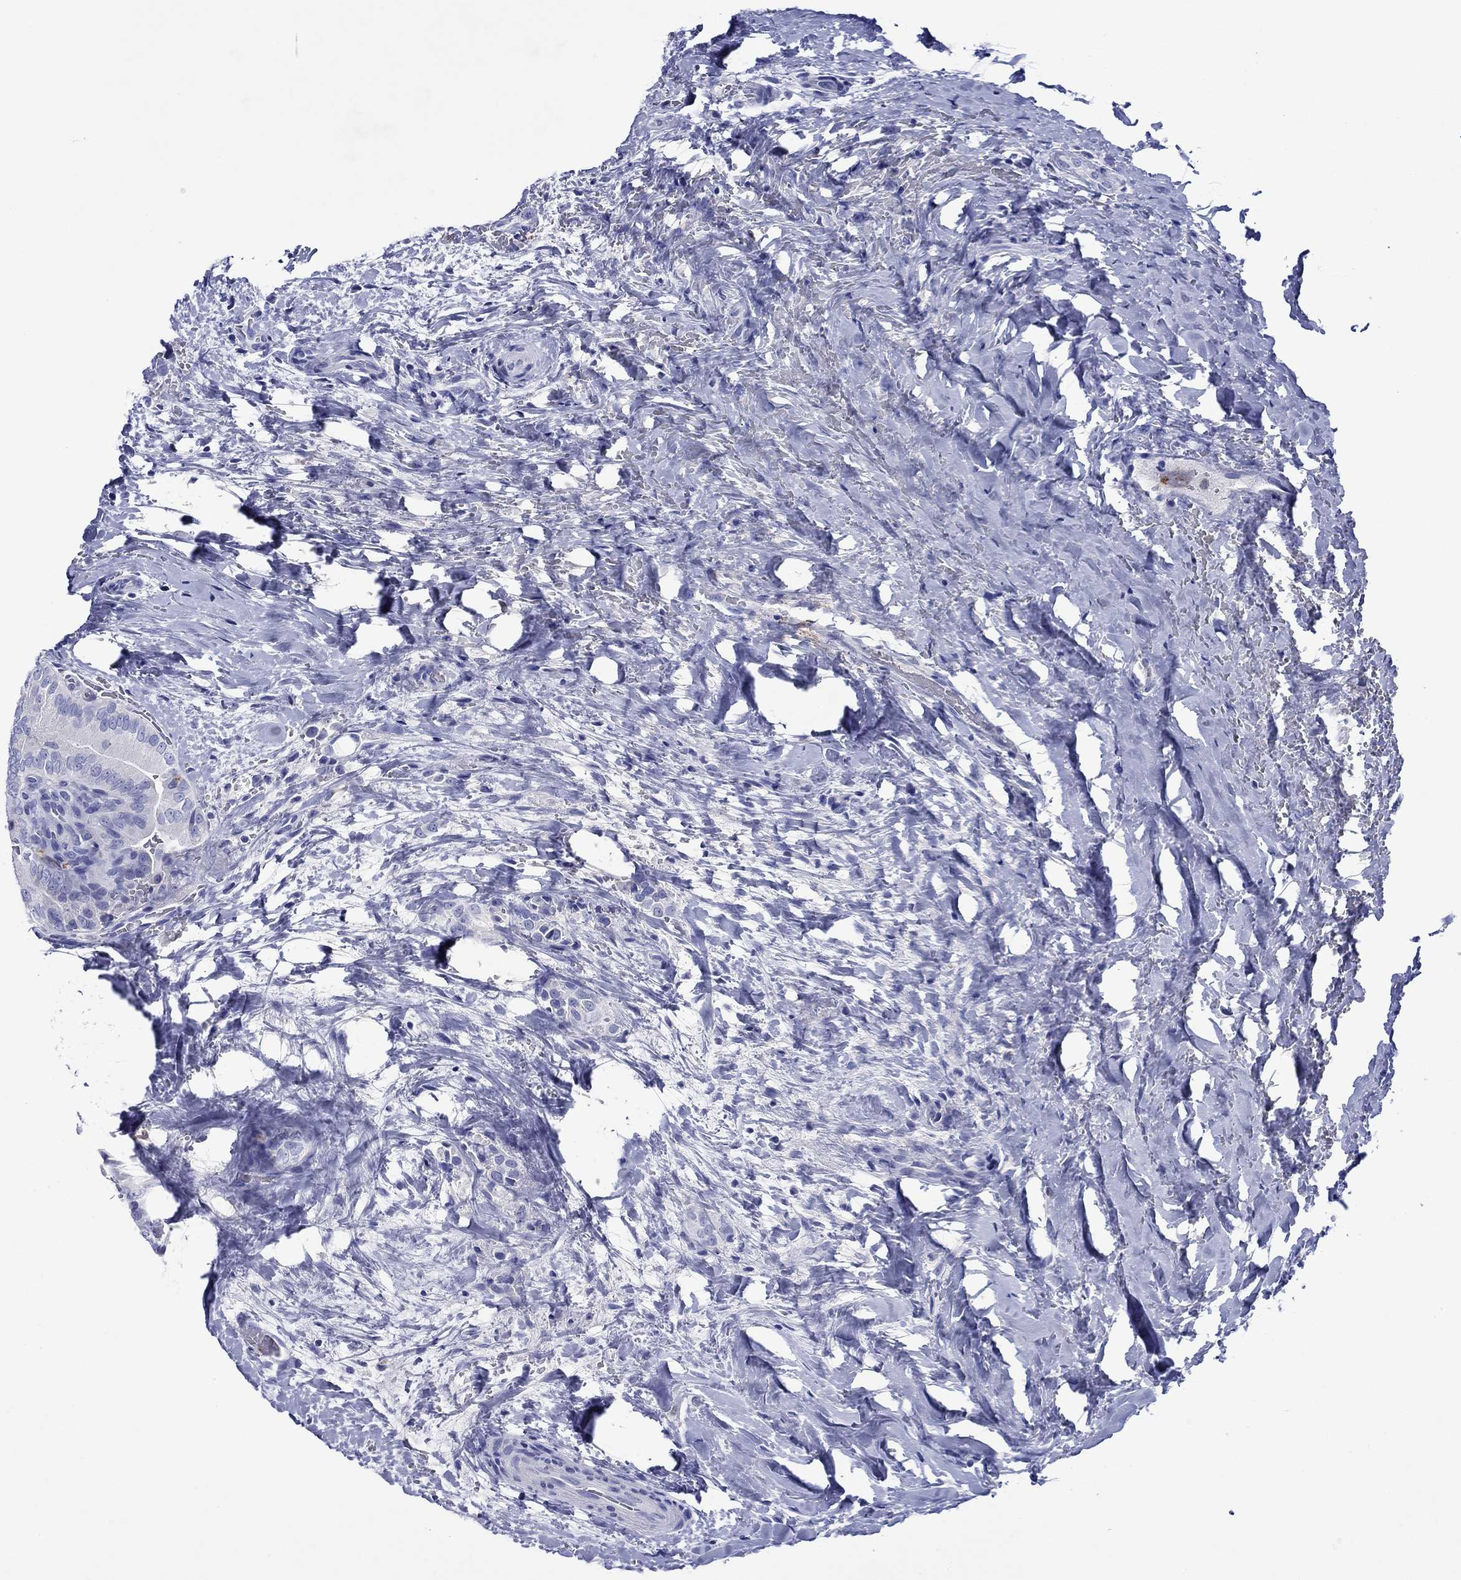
{"staining": {"intensity": "negative", "quantity": "none", "location": "none"}, "tissue": "thyroid cancer", "cell_type": "Tumor cells", "image_type": "cancer", "snomed": [{"axis": "morphology", "description": "Papillary adenocarcinoma, NOS"}, {"axis": "topography", "description": "Thyroid gland"}], "caption": "Human thyroid cancer (papillary adenocarcinoma) stained for a protein using immunohistochemistry (IHC) displays no expression in tumor cells.", "gene": "EPX", "patient": {"sex": "male", "age": 61}}